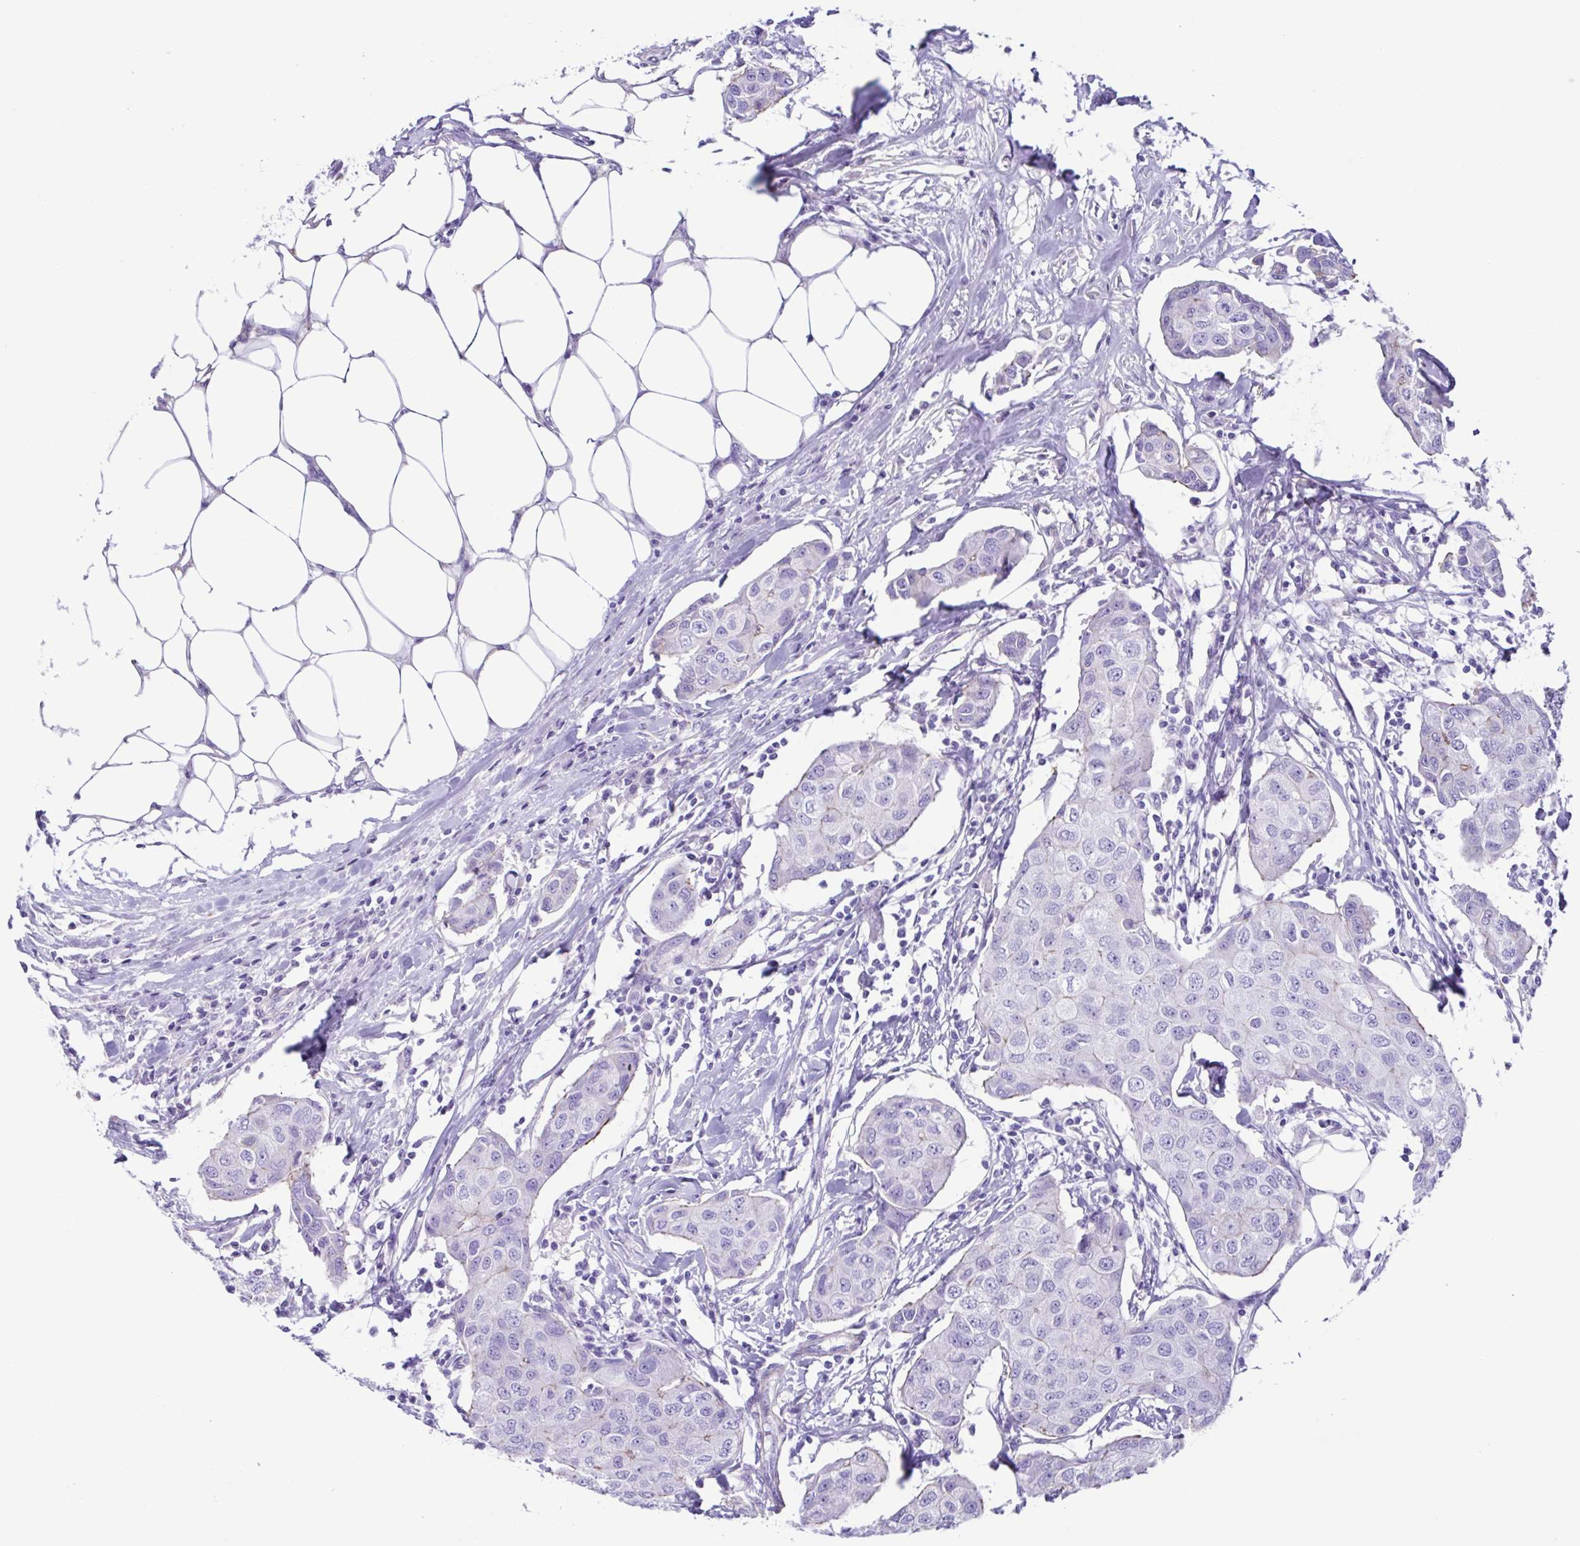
{"staining": {"intensity": "negative", "quantity": "none", "location": "none"}, "tissue": "breast cancer", "cell_type": "Tumor cells", "image_type": "cancer", "snomed": [{"axis": "morphology", "description": "Duct carcinoma"}, {"axis": "topography", "description": "Breast"}, {"axis": "topography", "description": "Lymph node"}], "caption": "IHC photomicrograph of breast cancer stained for a protein (brown), which shows no expression in tumor cells. (IHC, brightfield microscopy, high magnification).", "gene": "CYP11B1", "patient": {"sex": "female", "age": 80}}